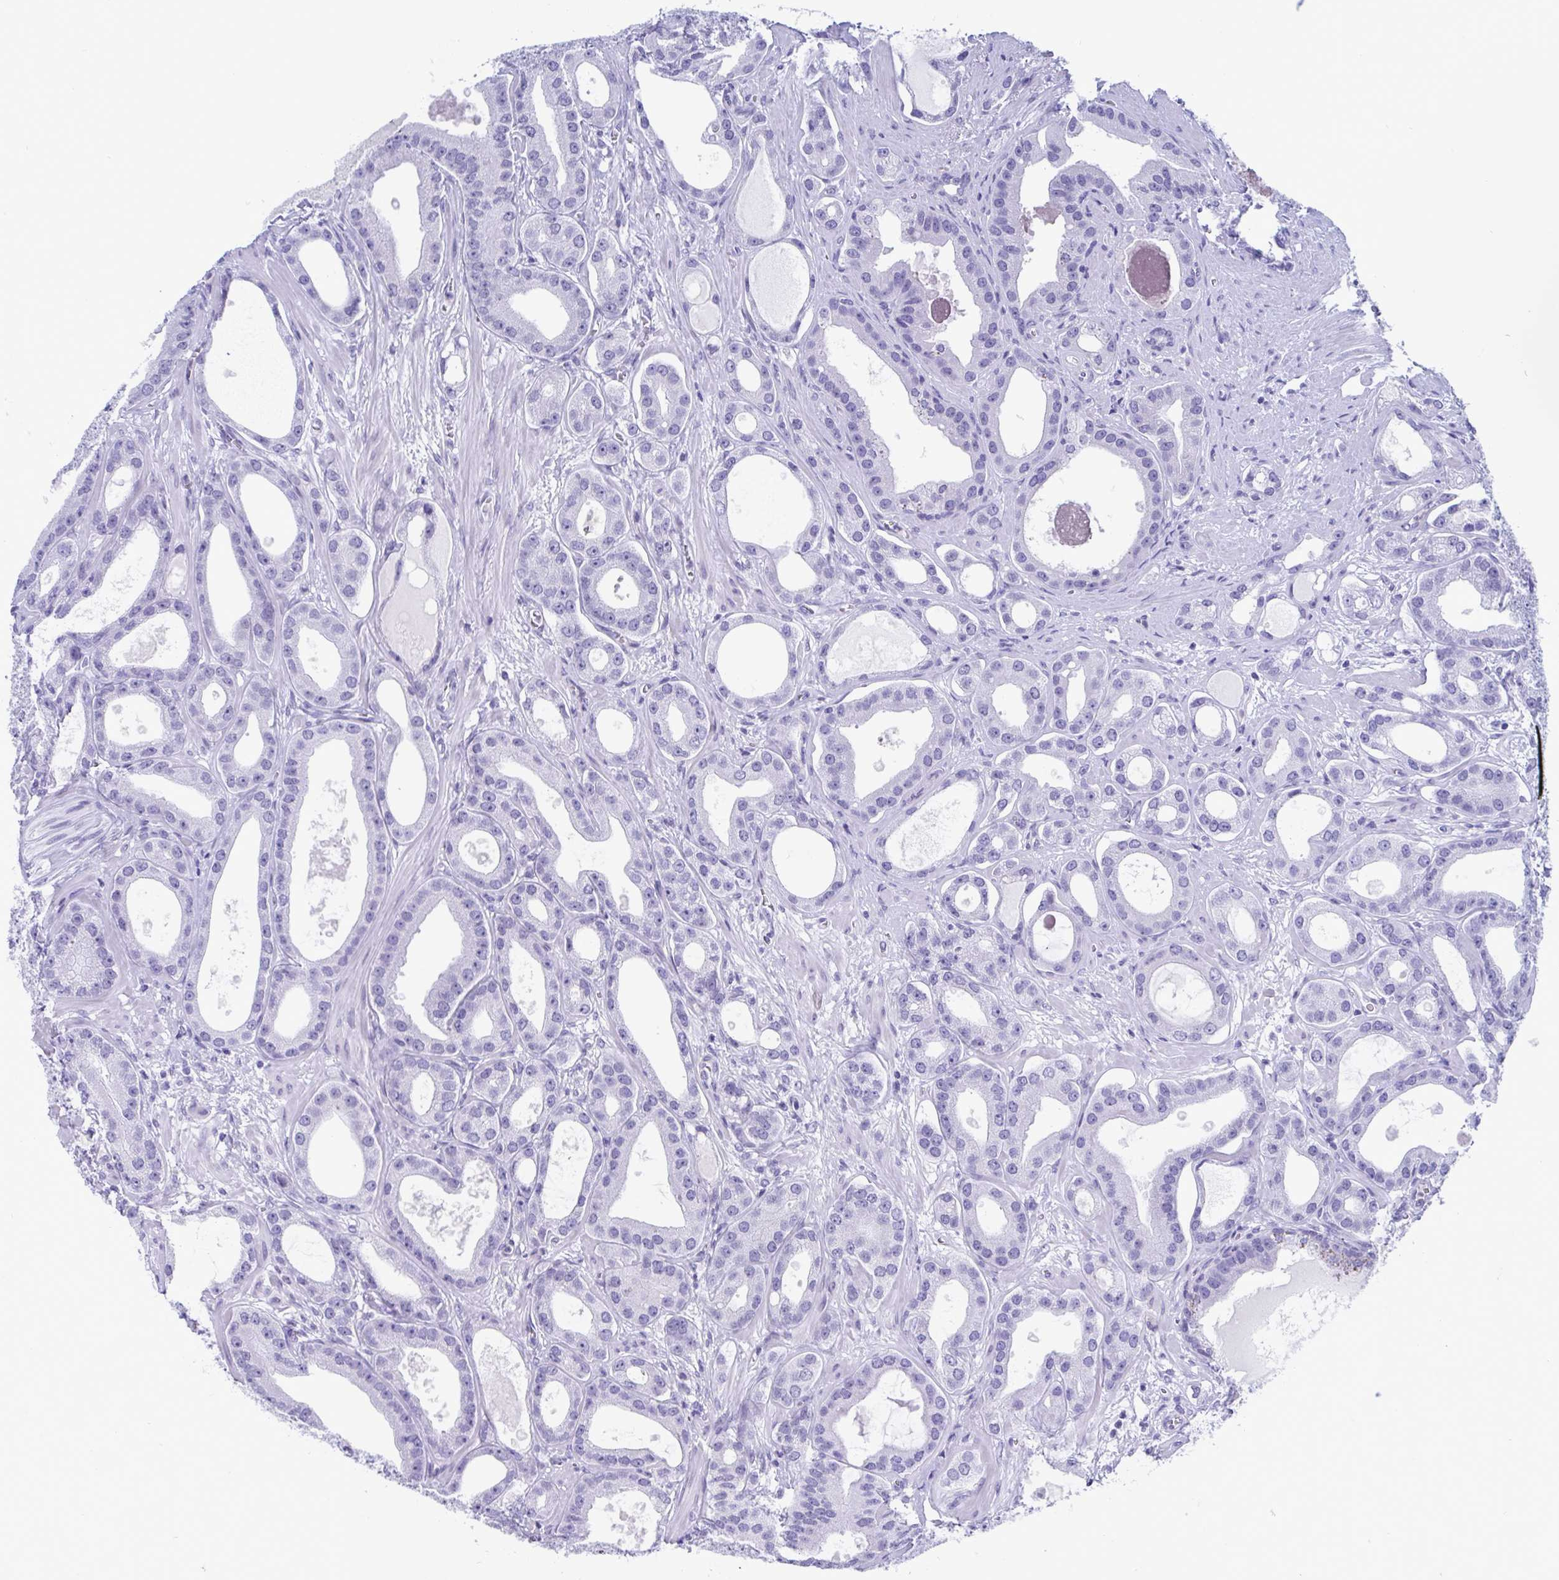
{"staining": {"intensity": "negative", "quantity": "none", "location": "none"}, "tissue": "prostate cancer", "cell_type": "Tumor cells", "image_type": "cancer", "snomed": [{"axis": "morphology", "description": "Adenocarcinoma, High grade"}, {"axis": "topography", "description": "Prostate"}], "caption": "High power microscopy image of an IHC photomicrograph of prostate cancer (high-grade adenocarcinoma), revealing no significant positivity in tumor cells.", "gene": "CDX4", "patient": {"sex": "male", "age": 65}}